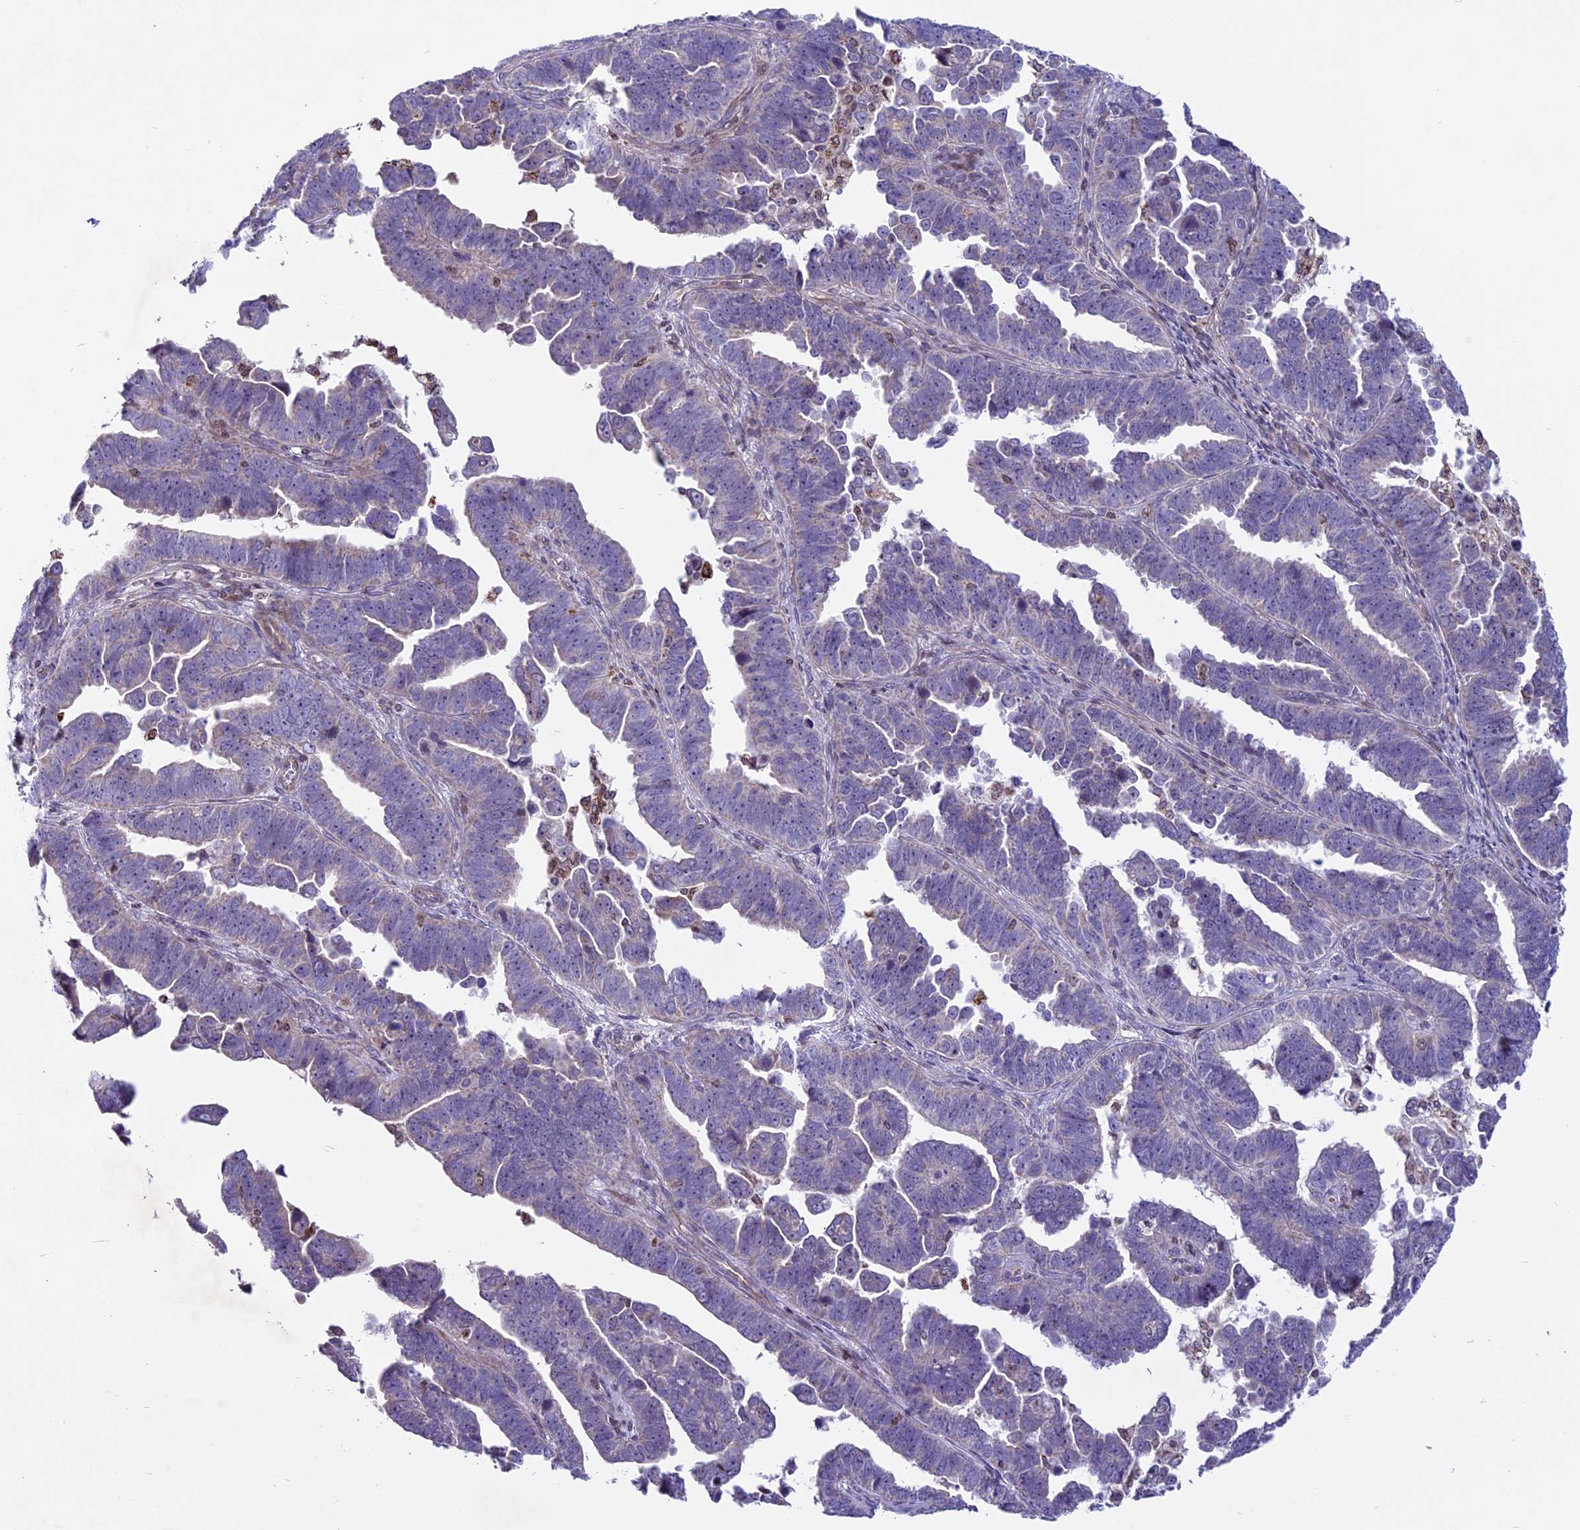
{"staining": {"intensity": "negative", "quantity": "none", "location": "none"}, "tissue": "endometrial cancer", "cell_type": "Tumor cells", "image_type": "cancer", "snomed": [{"axis": "morphology", "description": "Adenocarcinoma, NOS"}, {"axis": "topography", "description": "Endometrium"}], "caption": "High magnification brightfield microscopy of endometrial adenocarcinoma stained with DAB (brown) and counterstained with hematoxylin (blue): tumor cells show no significant positivity.", "gene": "MIEF2", "patient": {"sex": "female", "age": 75}}